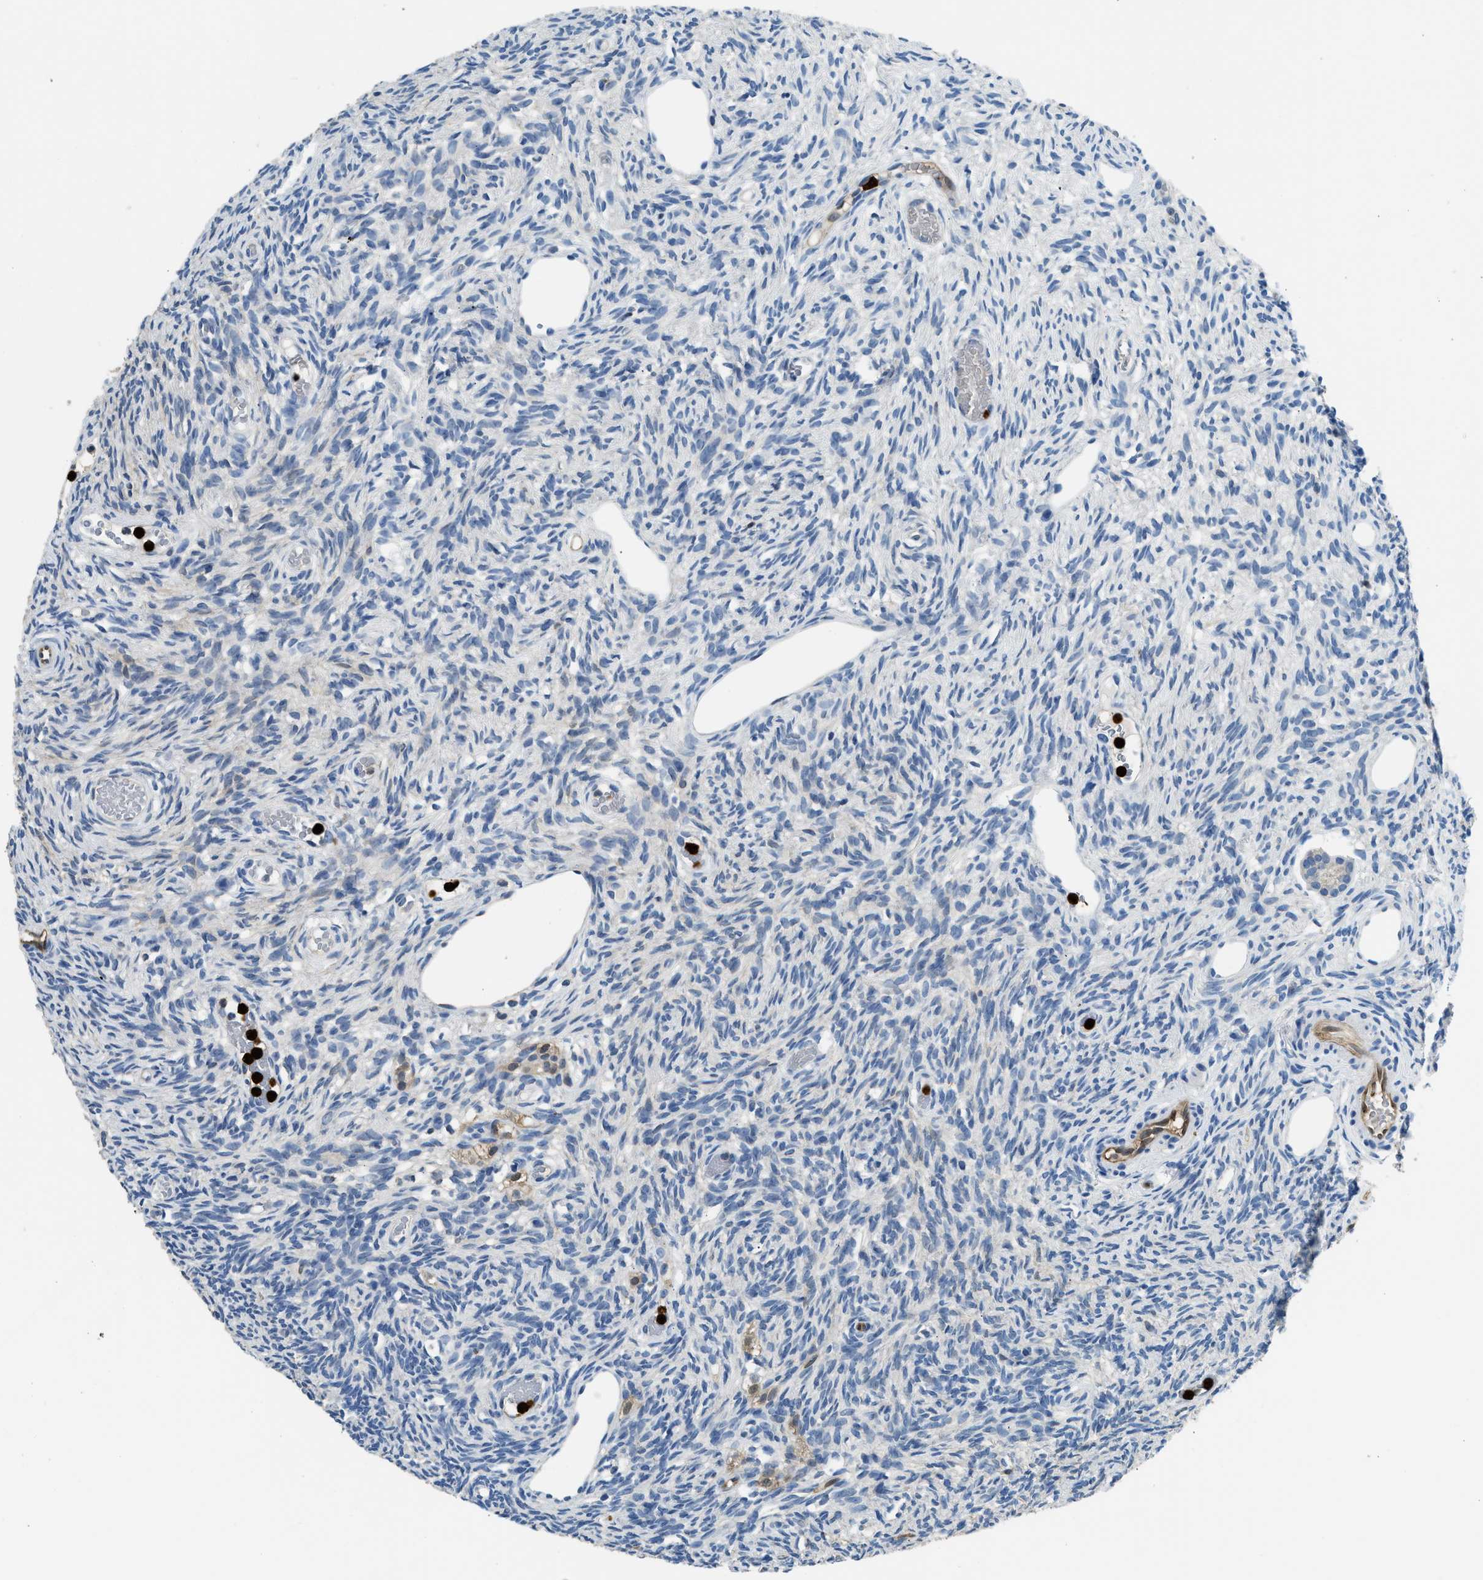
{"staining": {"intensity": "negative", "quantity": "none", "location": "none"}, "tissue": "ovary", "cell_type": "Follicle cells", "image_type": "normal", "snomed": [{"axis": "morphology", "description": "Normal tissue, NOS"}, {"axis": "topography", "description": "Ovary"}], "caption": "The micrograph displays no significant expression in follicle cells of ovary.", "gene": "ANXA3", "patient": {"sex": "female", "age": 33}}